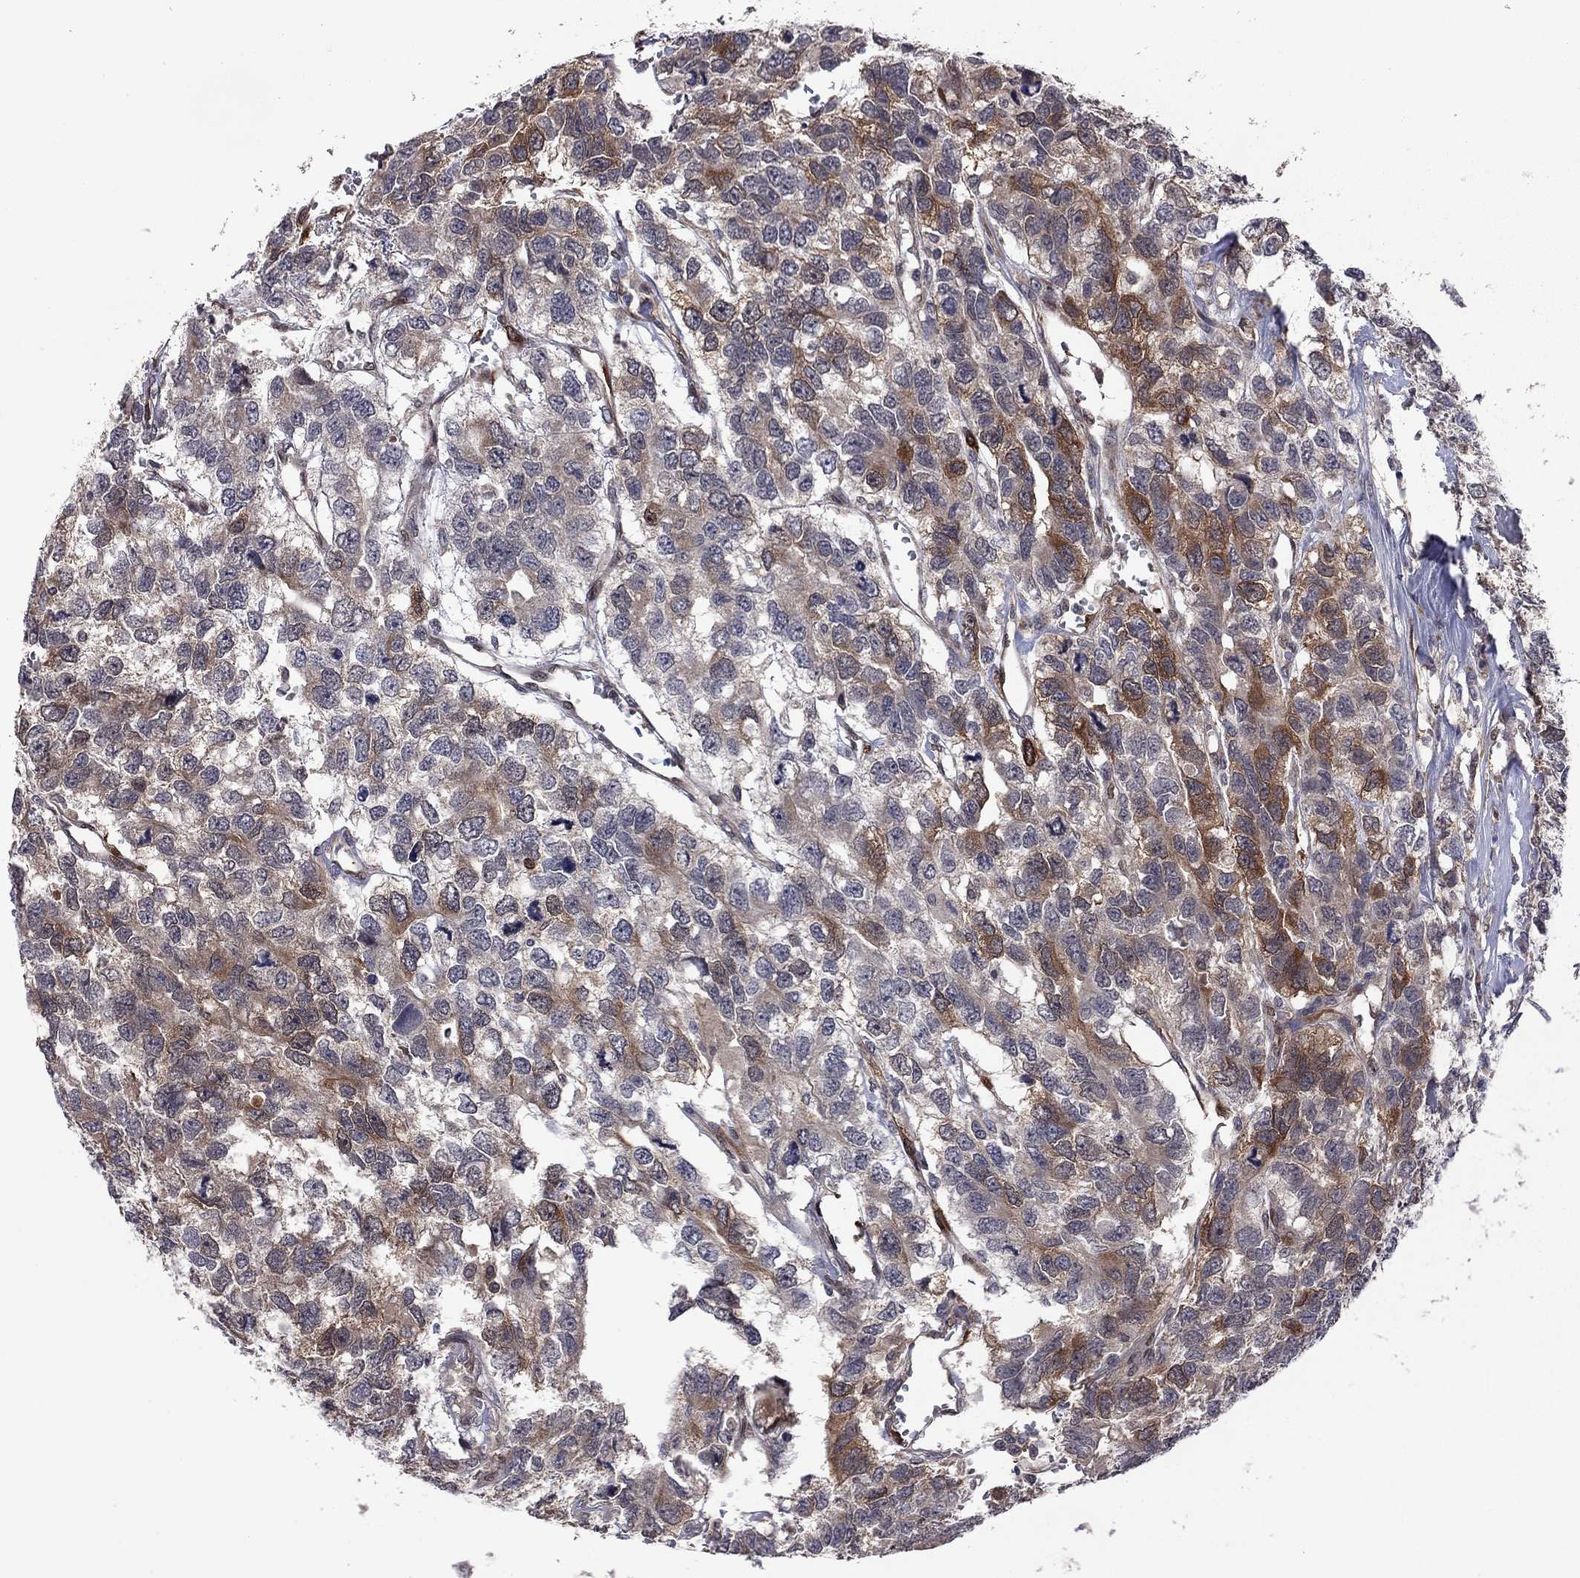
{"staining": {"intensity": "strong", "quantity": "<25%", "location": "cytoplasmic/membranous"}, "tissue": "testis cancer", "cell_type": "Tumor cells", "image_type": "cancer", "snomed": [{"axis": "morphology", "description": "Seminoma, NOS"}, {"axis": "topography", "description": "Testis"}], "caption": "Human testis cancer (seminoma) stained with a protein marker shows strong staining in tumor cells.", "gene": "GPAA1", "patient": {"sex": "male", "age": 52}}